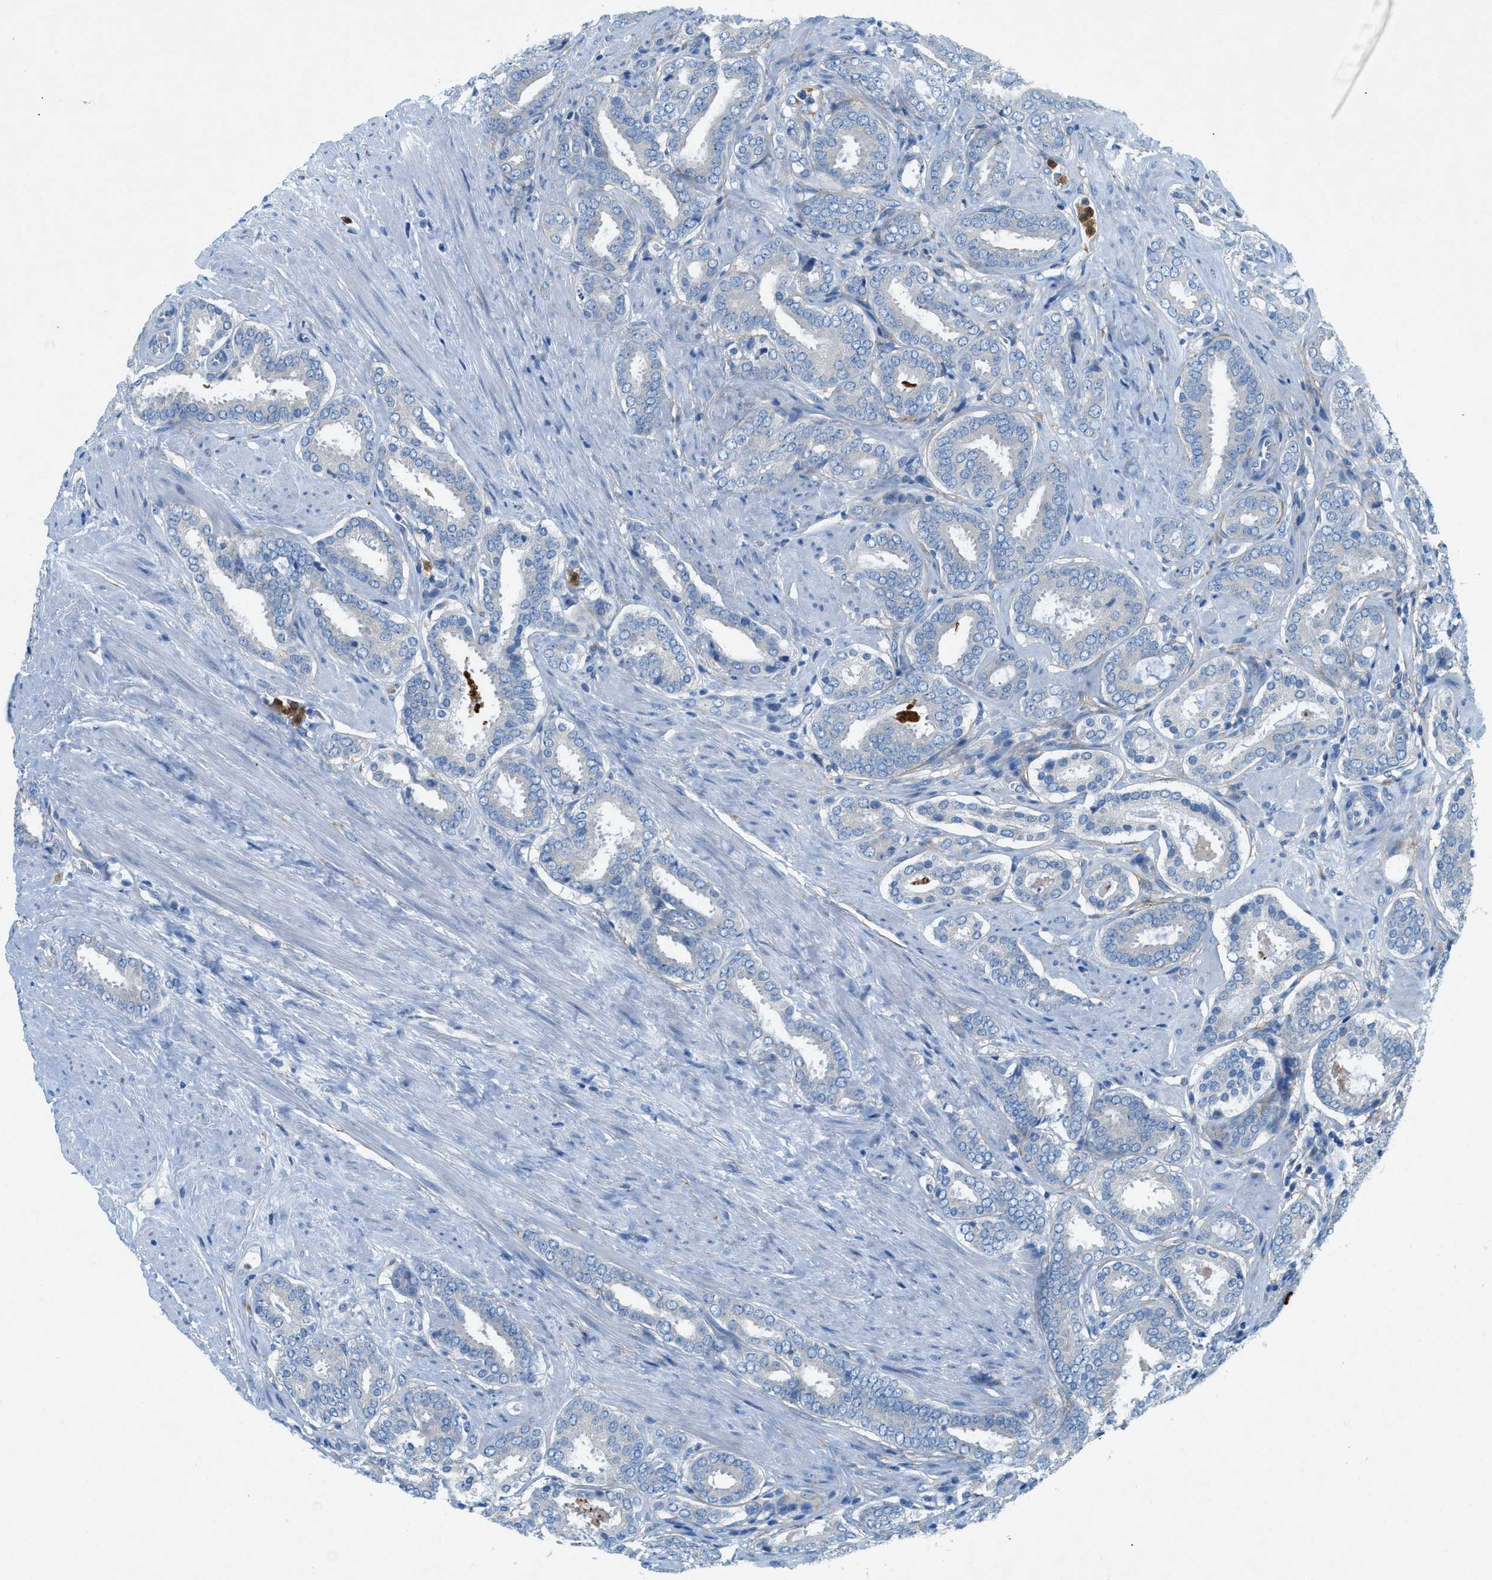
{"staining": {"intensity": "negative", "quantity": "none", "location": "none"}, "tissue": "prostate cancer", "cell_type": "Tumor cells", "image_type": "cancer", "snomed": [{"axis": "morphology", "description": "Adenocarcinoma, Low grade"}, {"axis": "topography", "description": "Prostate"}], "caption": "Prostate cancer stained for a protein using immunohistochemistry shows no expression tumor cells.", "gene": "ZDHHC13", "patient": {"sex": "male", "age": 69}}